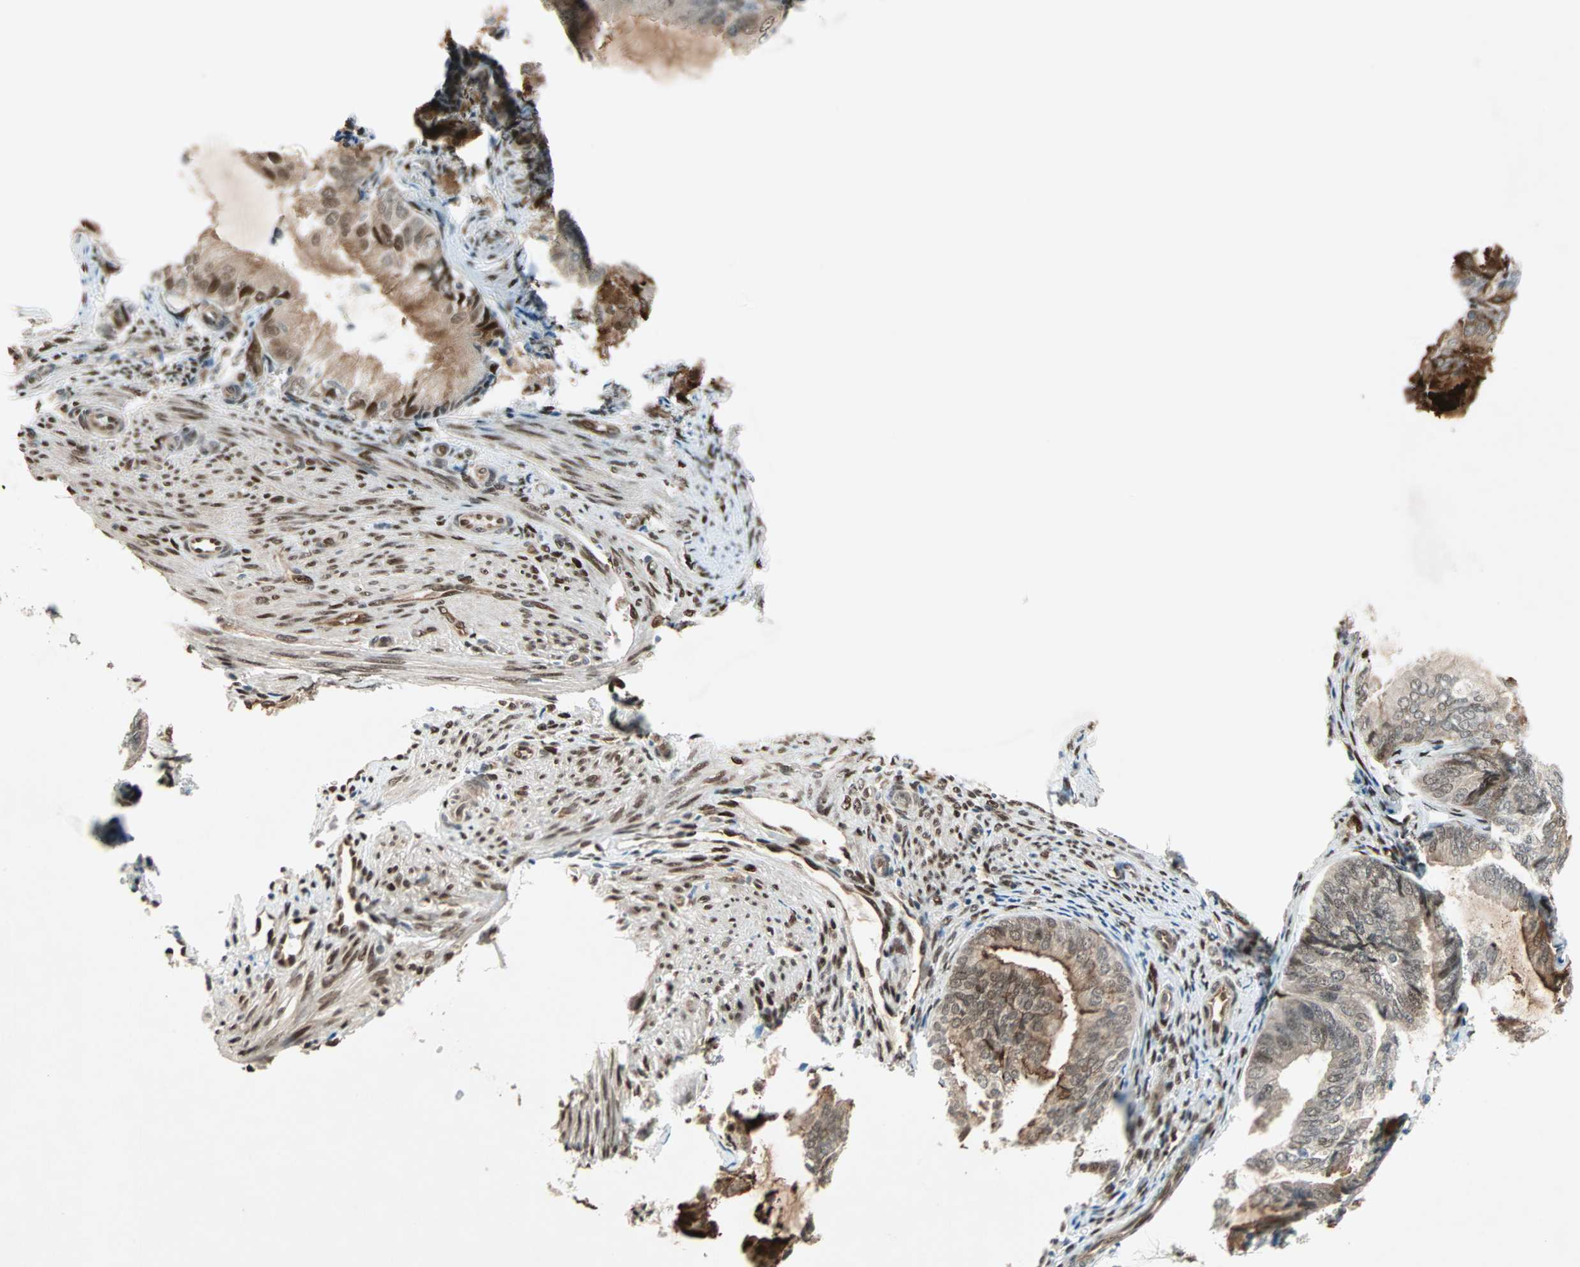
{"staining": {"intensity": "strong", "quantity": ">75%", "location": "cytoplasmic/membranous,nuclear"}, "tissue": "endometrial cancer", "cell_type": "Tumor cells", "image_type": "cancer", "snomed": [{"axis": "morphology", "description": "Adenocarcinoma, NOS"}, {"axis": "topography", "description": "Endometrium"}], "caption": "Immunohistochemical staining of human adenocarcinoma (endometrial) exhibits strong cytoplasmic/membranous and nuclear protein positivity in about >75% of tumor cells.", "gene": "WWTR1", "patient": {"sex": "female", "age": 81}}